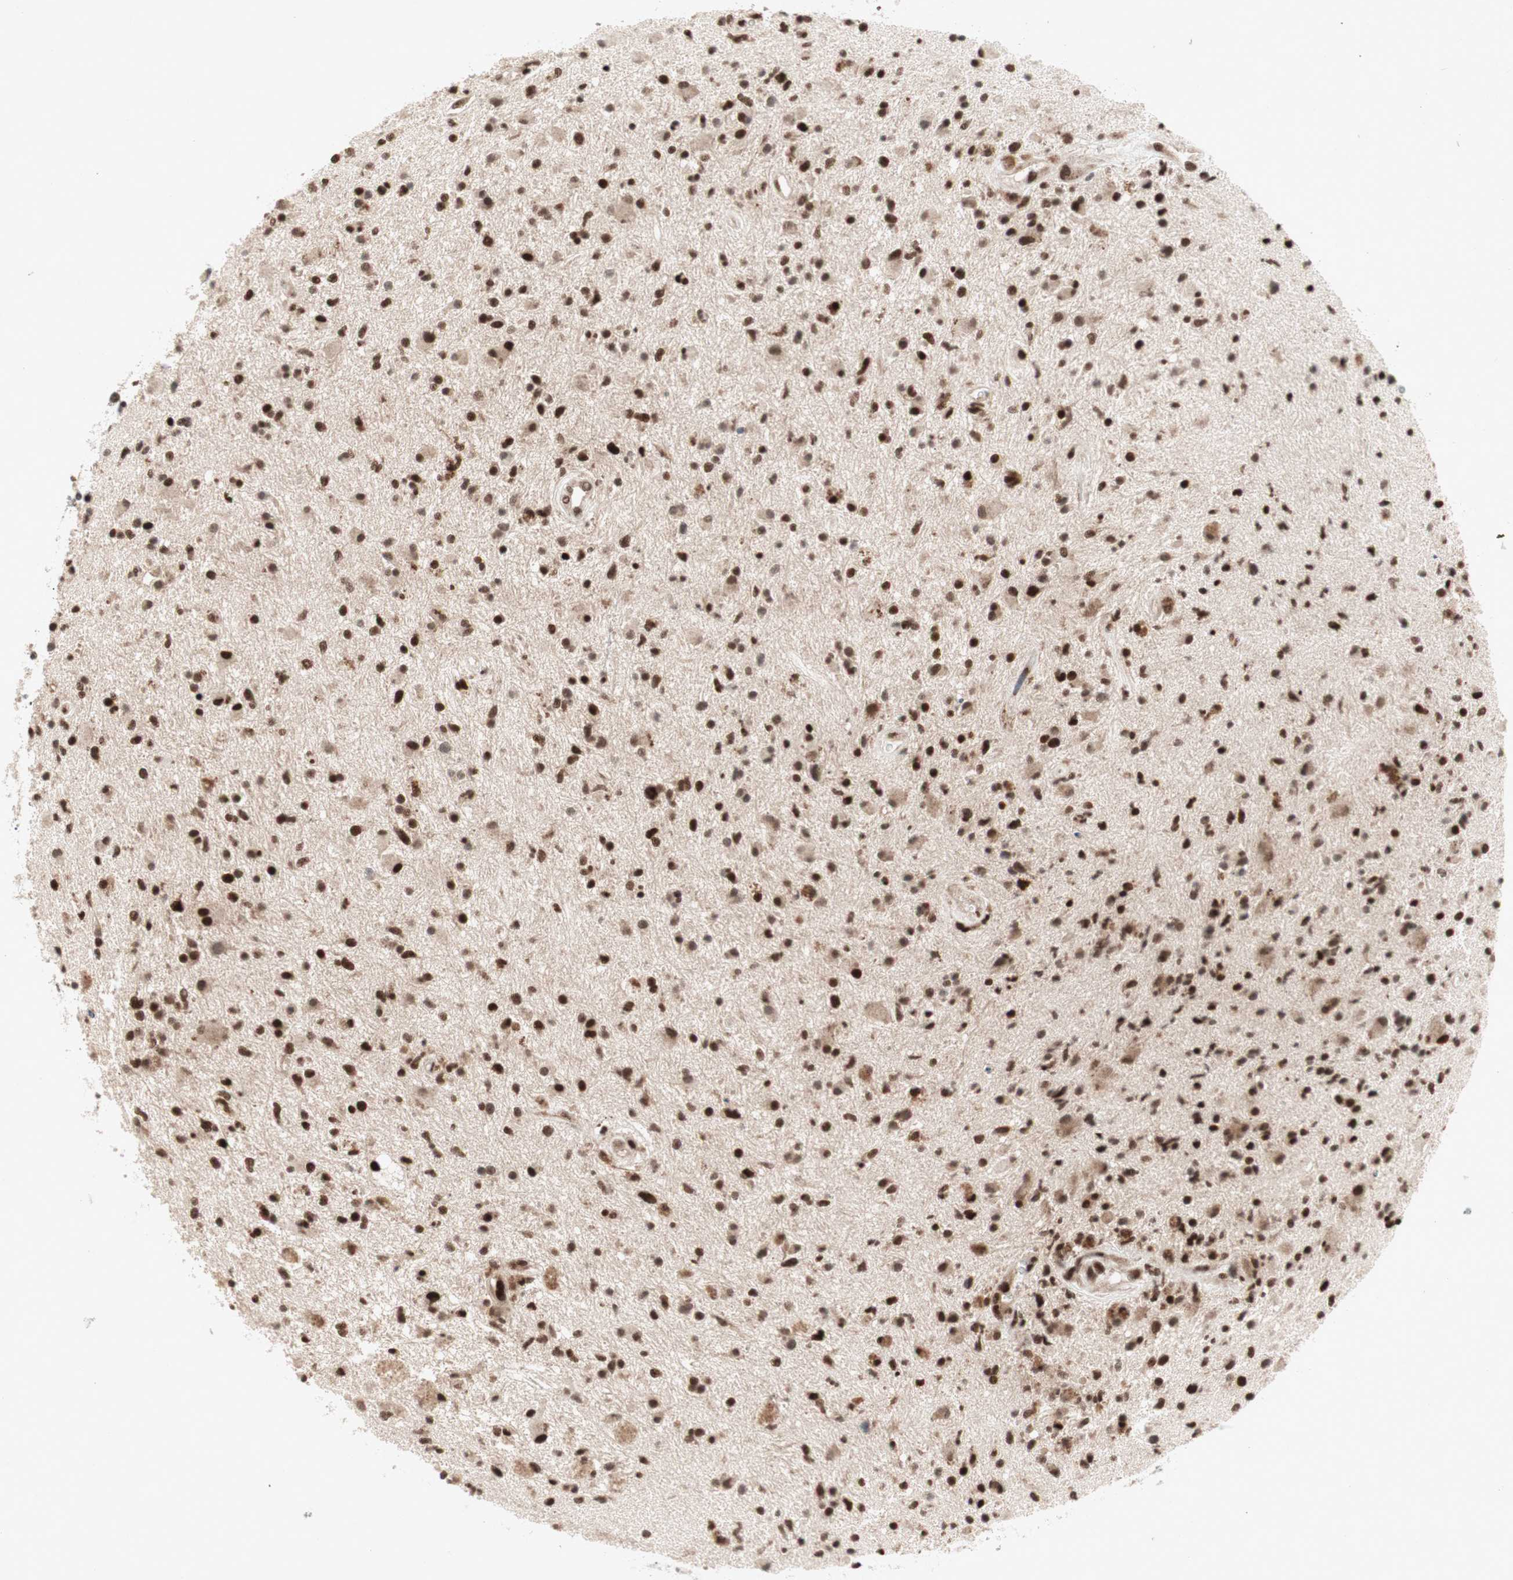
{"staining": {"intensity": "strong", "quantity": ">75%", "location": "nuclear"}, "tissue": "glioma", "cell_type": "Tumor cells", "image_type": "cancer", "snomed": [{"axis": "morphology", "description": "Glioma, malignant, High grade"}, {"axis": "topography", "description": "Brain"}], "caption": "A brown stain shows strong nuclear staining of a protein in human glioma tumor cells.", "gene": "TCF12", "patient": {"sex": "male", "age": 33}}